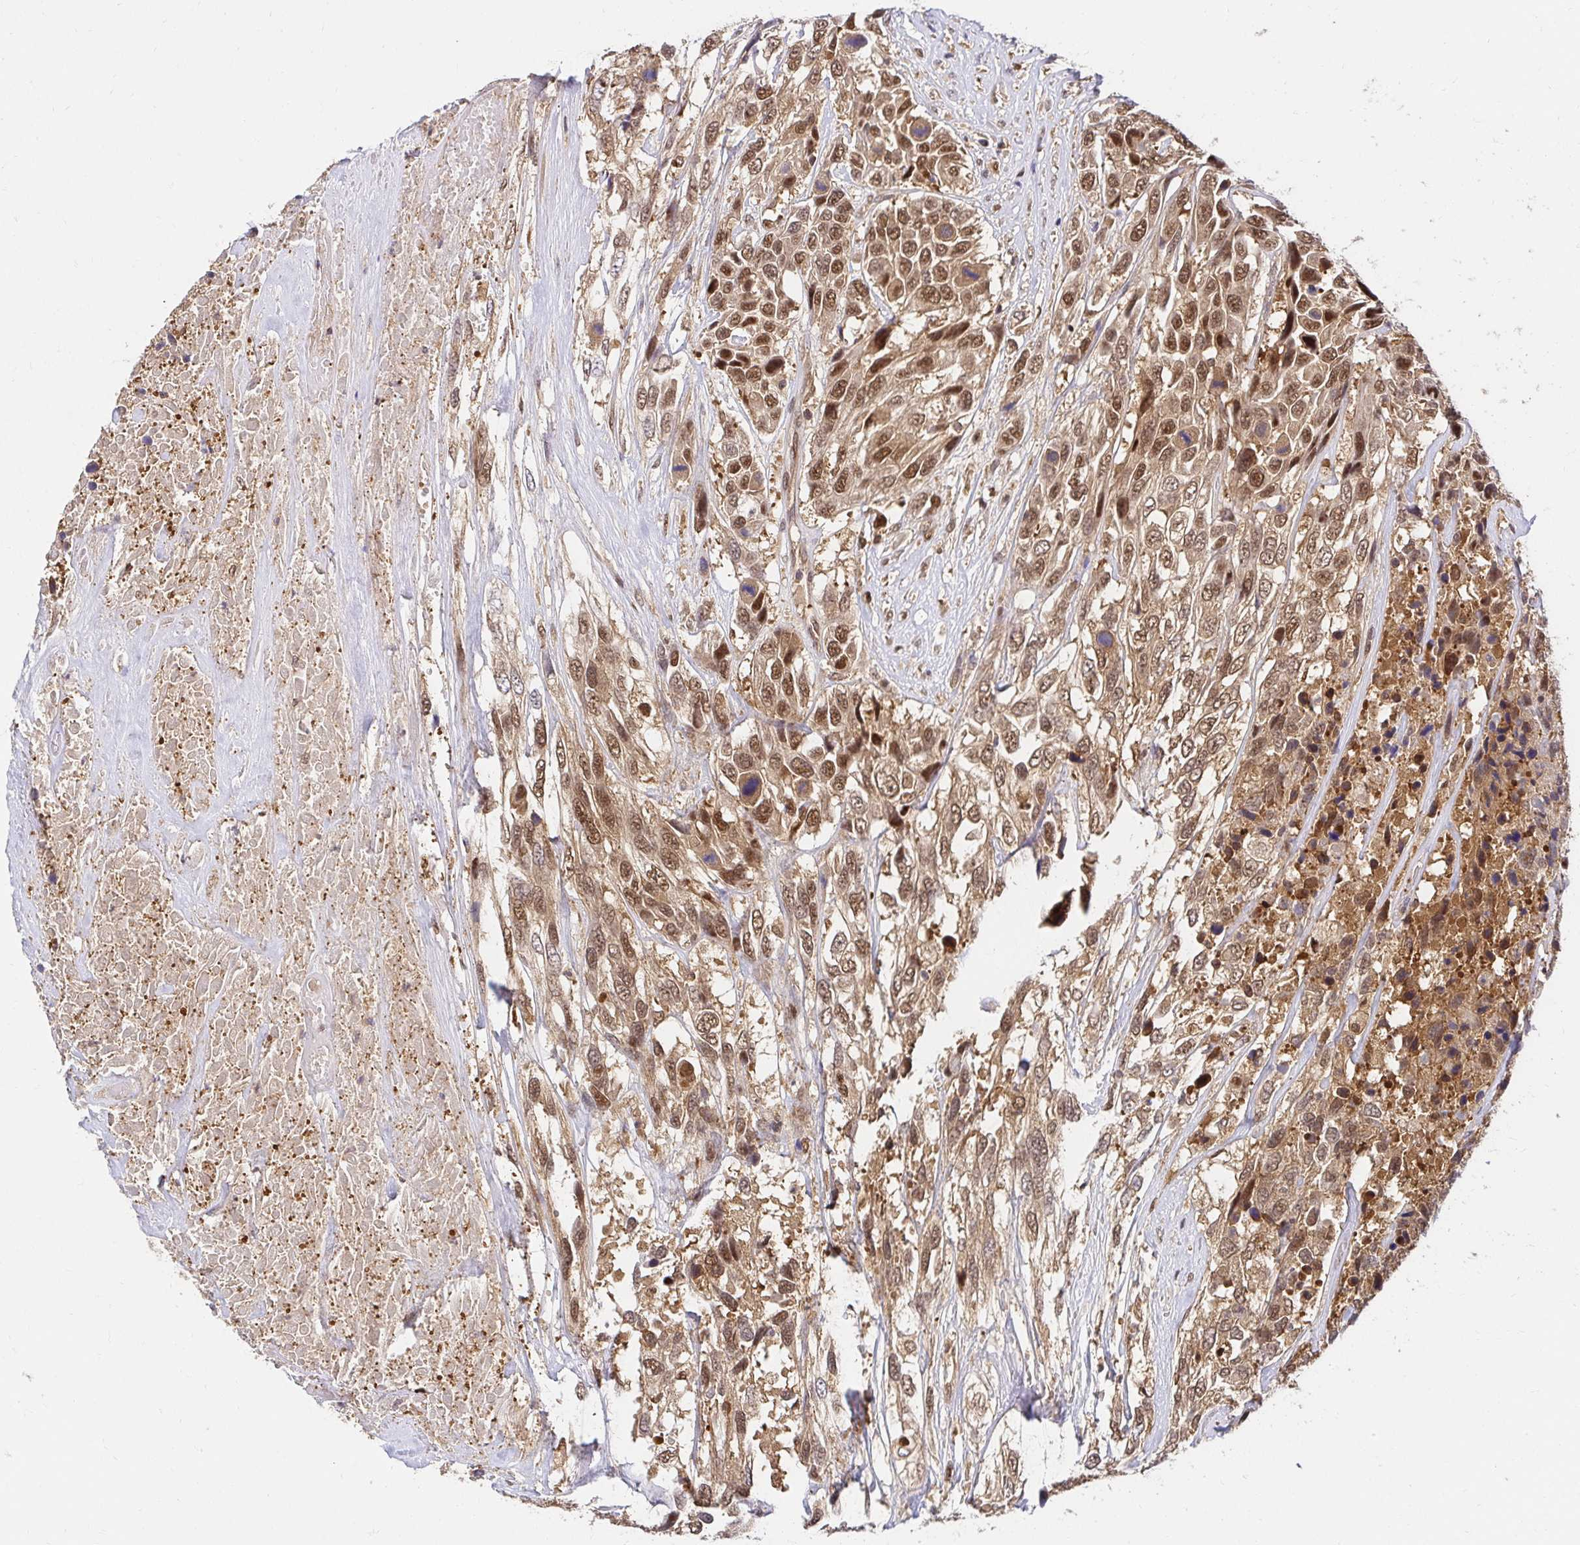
{"staining": {"intensity": "moderate", "quantity": ">75%", "location": "cytoplasmic/membranous,nuclear"}, "tissue": "urothelial cancer", "cell_type": "Tumor cells", "image_type": "cancer", "snomed": [{"axis": "morphology", "description": "Urothelial carcinoma, High grade"}, {"axis": "topography", "description": "Urinary bladder"}], "caption": "Immunohistochemical staining of human high-grade urothelial carcinoma demonstrates medium levels of moderate cytoplasmic/membranous and nuclear protein staining in approximately >75% of tumor cells. The staining is performed using DAB (3,3'-diaminobenzidine) brown chromogen to label protein expression. The nuclei are counter-stained blue using hematoxylin.", "gene": "PSMA4", "patient": {"sex": "female", "age": 70}}